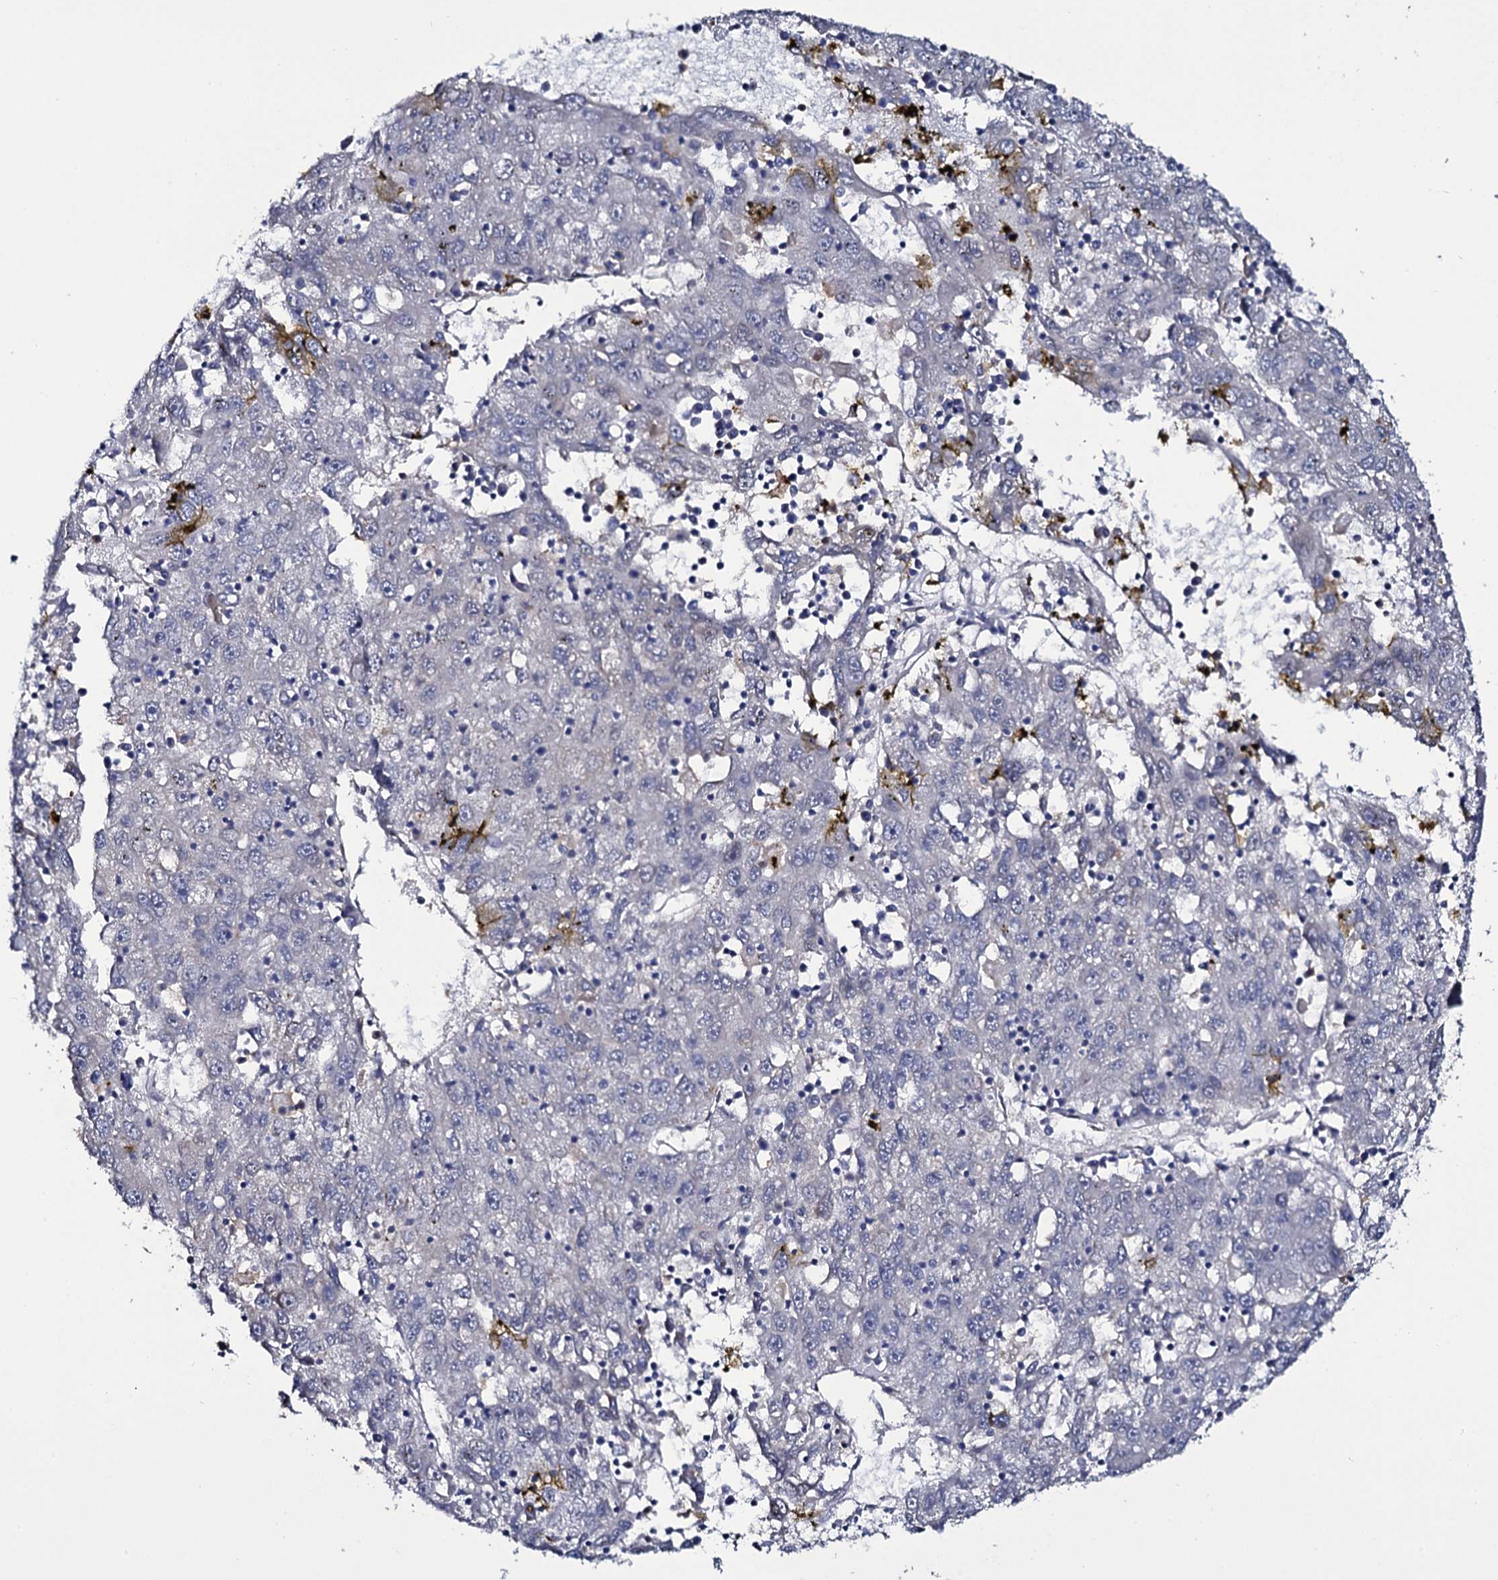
{"staining": {"intensity": "negative", "quantity": "none", "location": "none"}, "tissue": "liver cancer", "cell_type": "Tumor cells", "image_type": "cancer", "snomed": [{"axis": "morphology", "description": "Carcinoma, Hepatocellular, NOS"}, {"axis": "topography", "description": "Liver"}], "caption": "This is an immunohistochemistry photomicrograph of liver hepatocellular carcinoma. There is no staining in tumor cells.", "gene": "TTC23", "patient": {"sex": "male", "age": 49}}